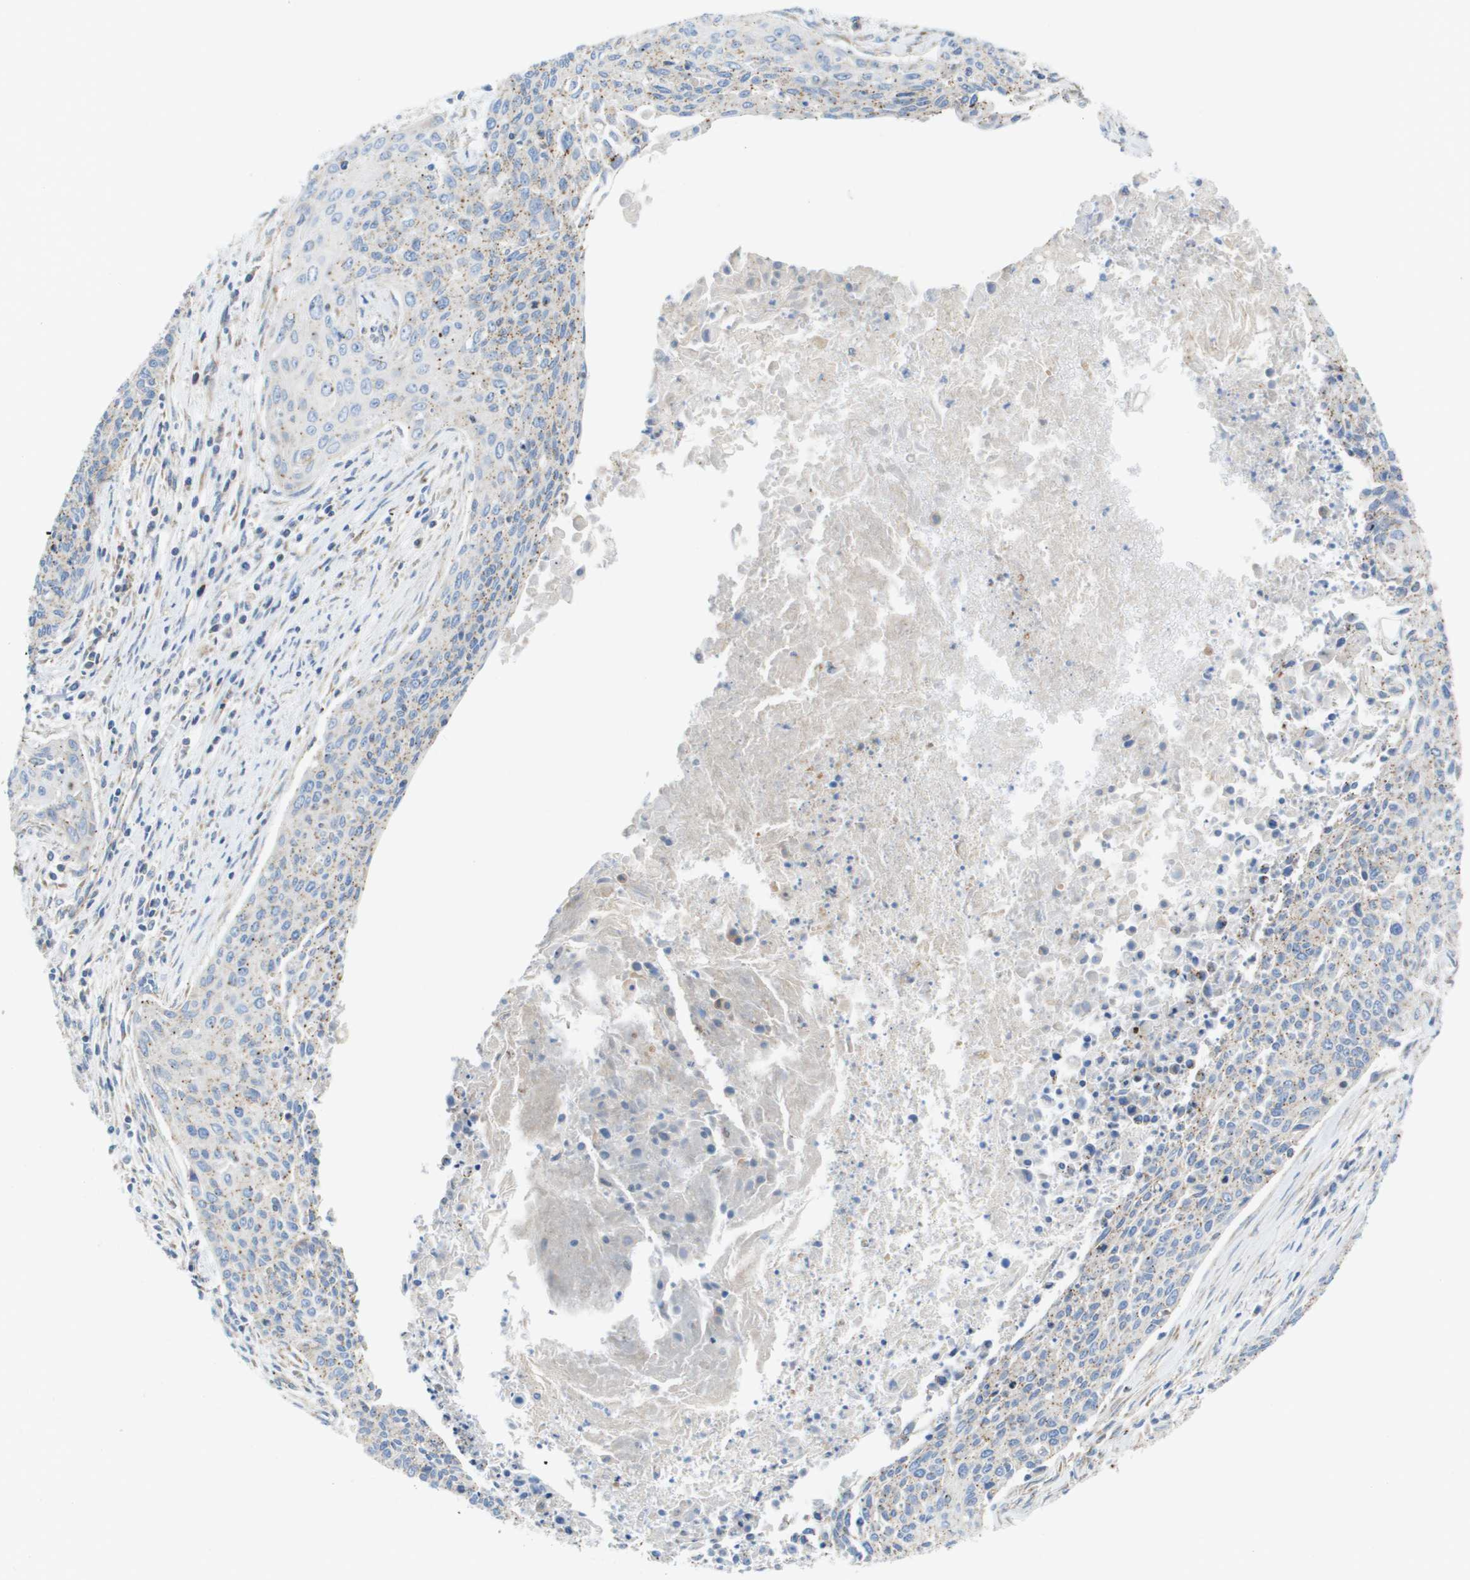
{"staining": {"intensity": "weak", "quantity": ">75%", "location": "cytoplasmic/membranous"}, "tissue": "cervical cancer", "cell_type": "Tumor cells", "image_type": "cancer", "snomed": [{"axis": "morphology", "description": "Squamous cell carcinoma, NOS"}, {"axis": "topography", "description": "Cervix"}], "caption": "Protein staining by IHC exhibits weak cytoplasmic/membranous staining in approximately >75% of tumor cells in cervical cancer. The staining was performed using DAB (3,3'-diaminobenzidine), with brown indicating positive protein expression. Nuclei are stained blue with hematoxylin.", "gene": "FIS1", "patient": {"sex": "female", "age": 55}}